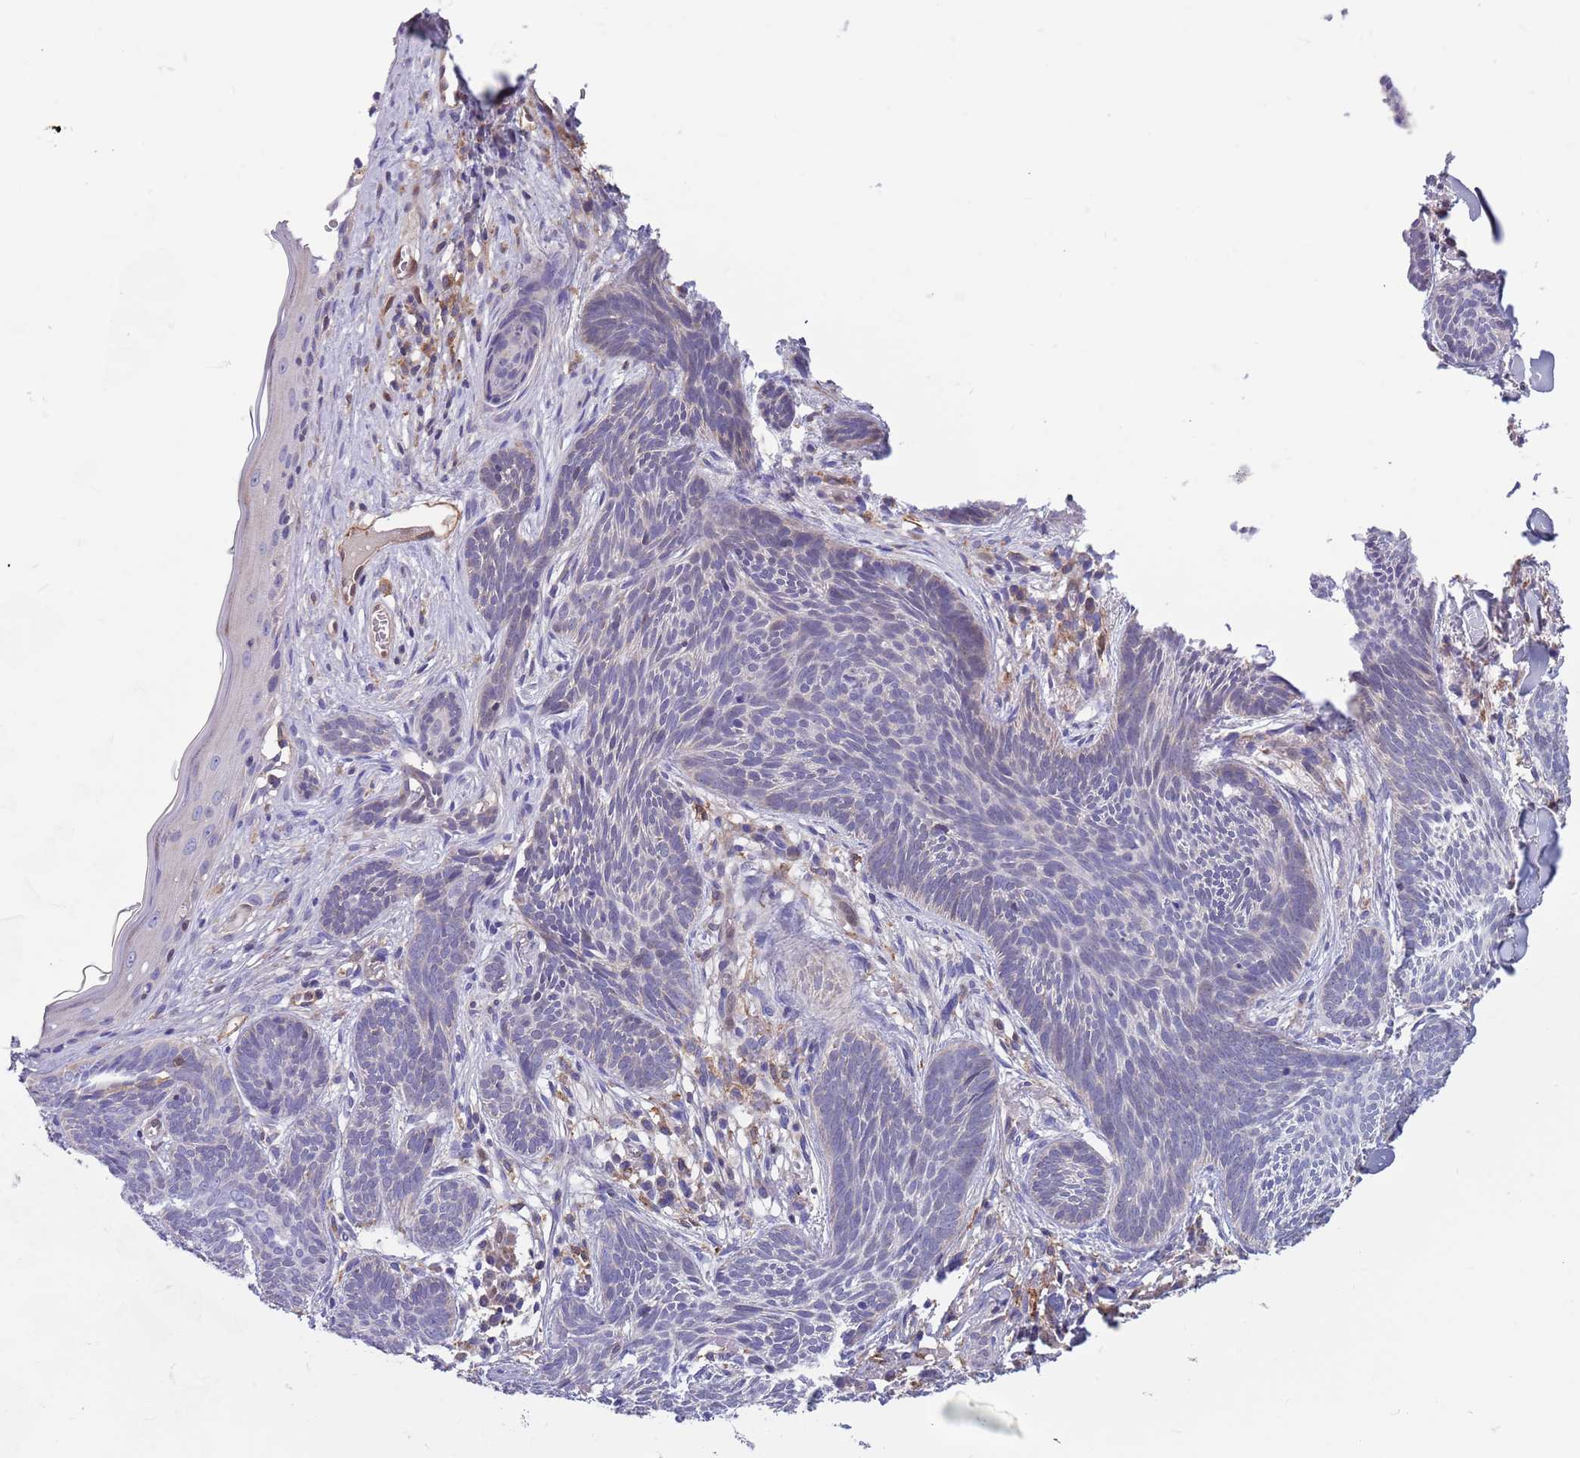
{"staining": {"intensity": "negative", "quantity": "none", "location": "none"}, "tissue": "skin cancer", "cell_type": "Tumor cells", "image_type": "cancer", "snomed": [{"axis": "morphology", "description": "Basal cell carcinoma"}, {"axis": "topography", "description": "Skin"}], "caption": "This is an immunohistochemistry (IHC) histopathology image of skin basal cell carcinoma. There is no positivity in tumor cells.", "gene": "DDT", "patient": {"sex": "female", "age": 81}}